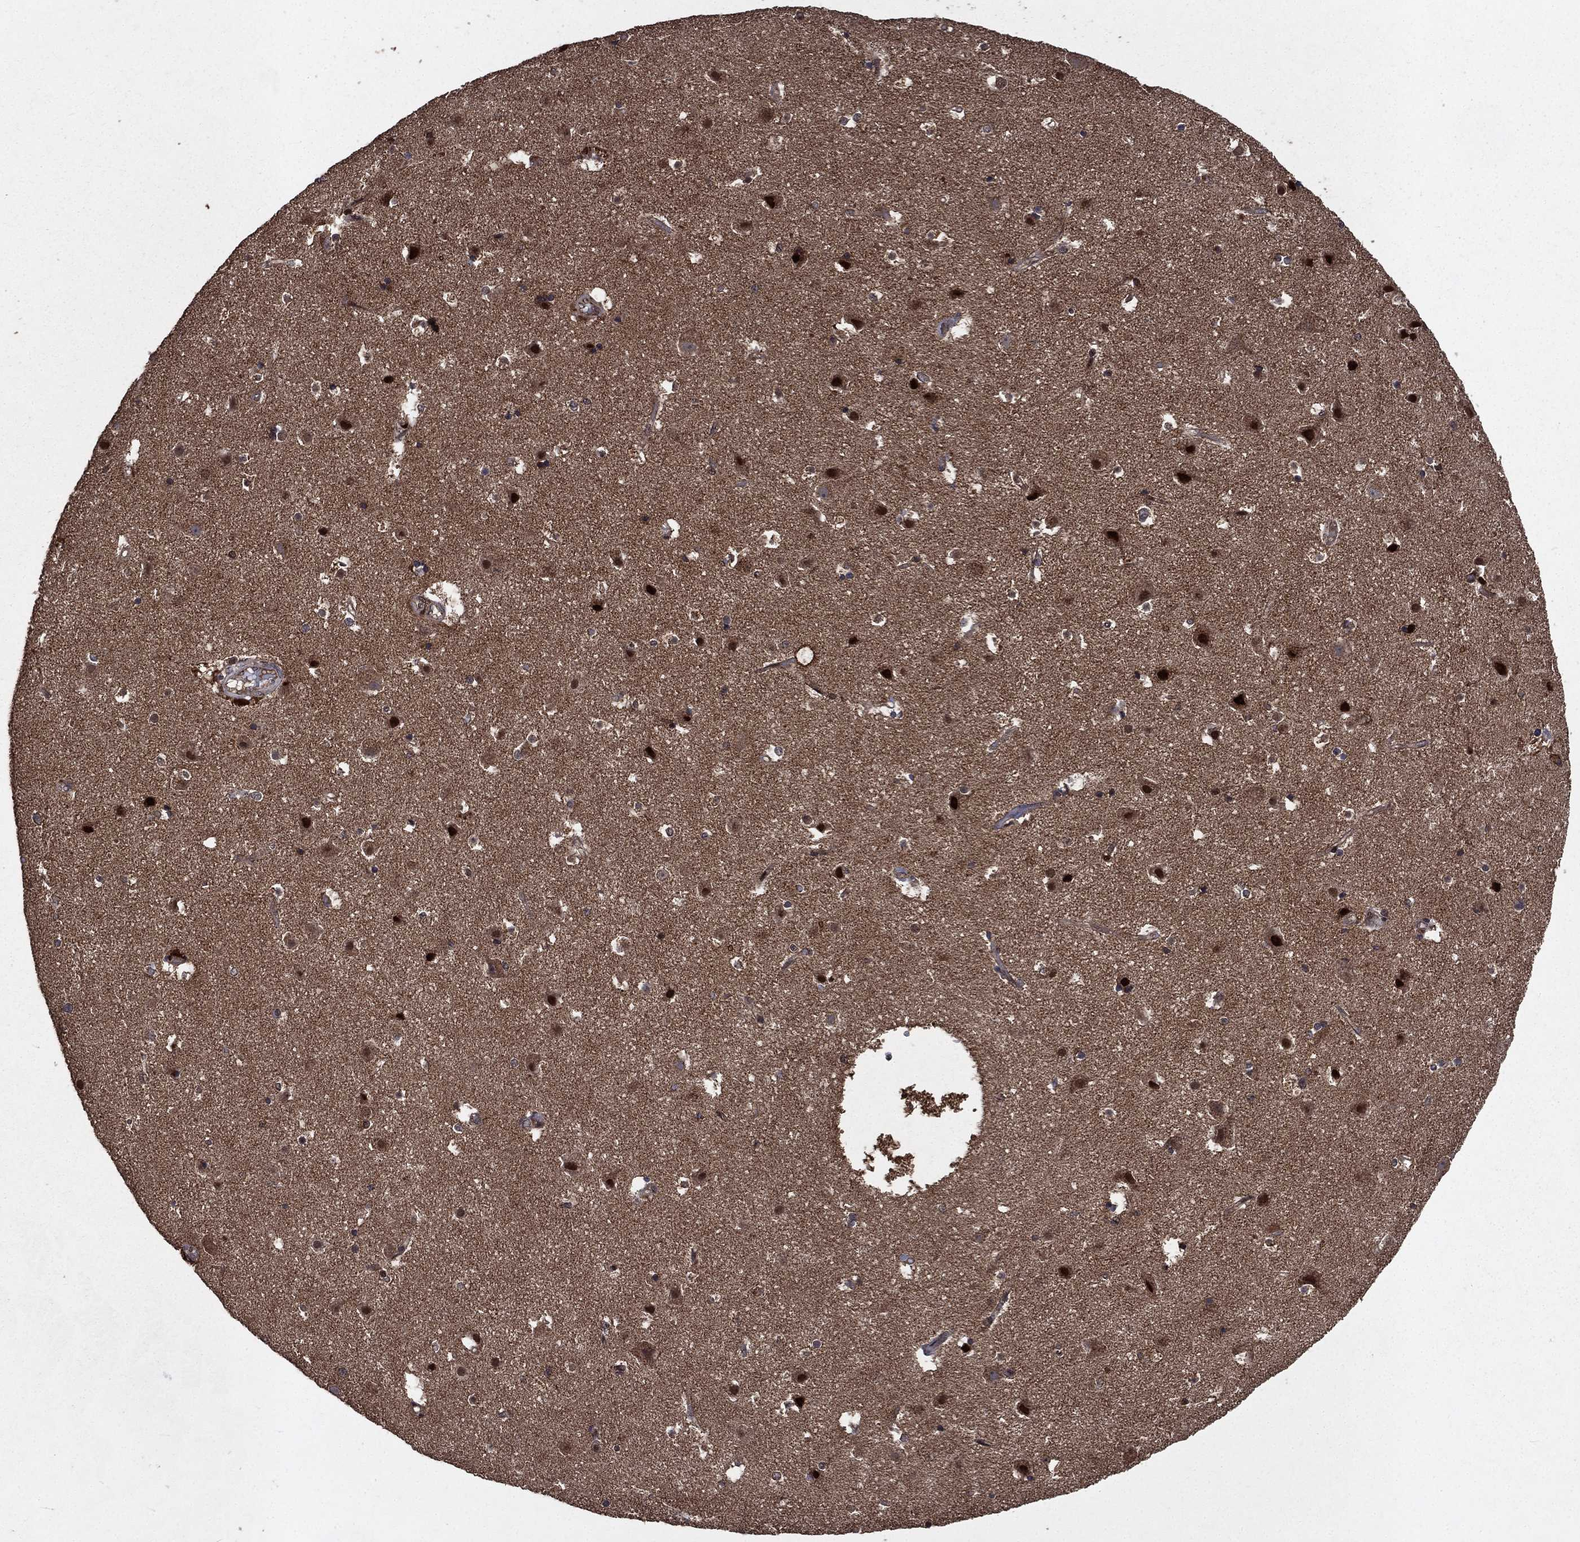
{"staining": {"intensity": "negative", "quantity": "none", "location": "none"}, "tissue": "cerebral cortex", "cell_type": "Endothelial cells", "image_type": "normal", "snomed": [{"axis": "morphology", "description": "Normal tissue, NOS"}, {"axis": "topography", "description": "Cerebral cortex"}], "caption": "An immunohistochemistry (IHC) image of unremarkable cerebral cortex is shown. There is no staining in endothelial cells of cerebral cortex.", "gene": "LENG8", "patient": {"sex": "female", "age": 52}}